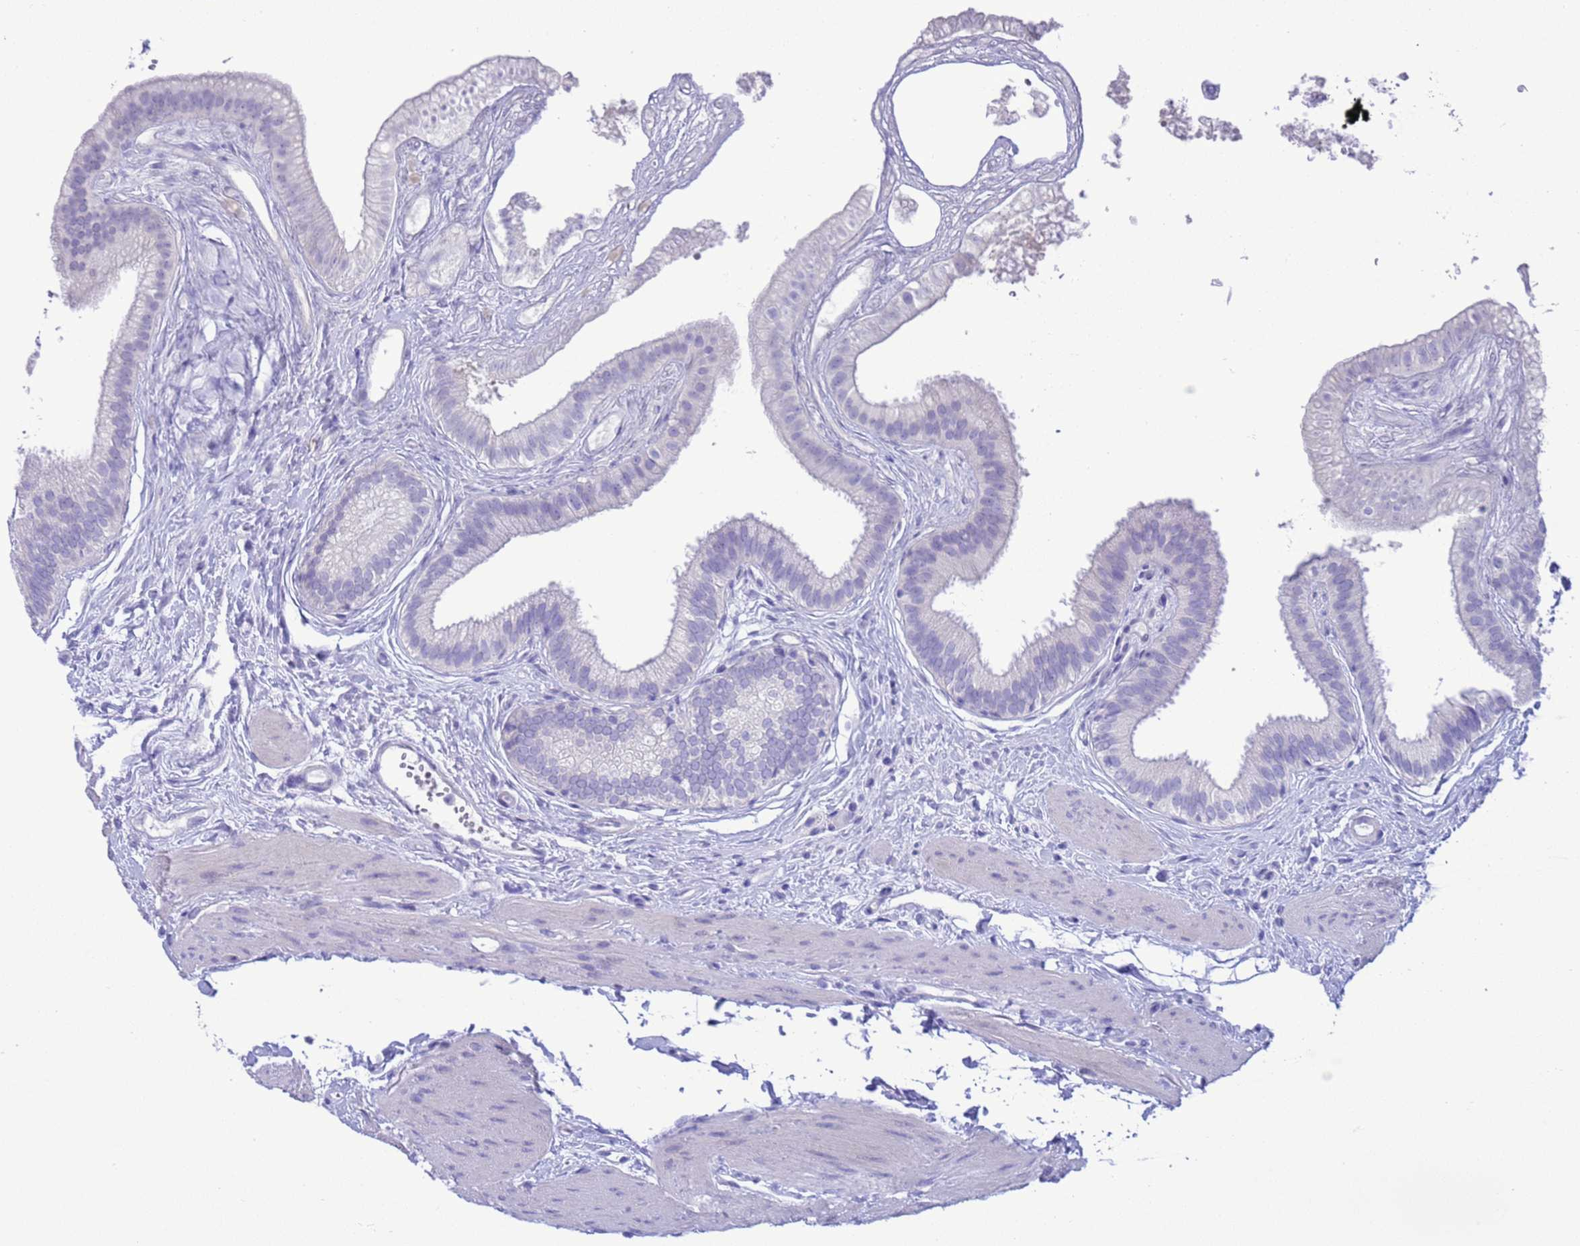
{"staining": {"intensity": "weak", "quantity": "<25%", "location": "cytoplasmic/membranous"}, "tissue": "gallbladder", "cell_type": "Glandular cells", "image_type": "normal", "snomed": [{"axis": "morphology", "description": "Normal tissue, NOS"}, {"axis": "topography", "description": "Gallbladder"}], "caption": "High power microscopy micrograph of an immunohistochemistry image of normal gallbladder, revealing no significant staining in glandular cells.", "gene": "GSTM1", "patient": {"sex": "female", "age": 54}}